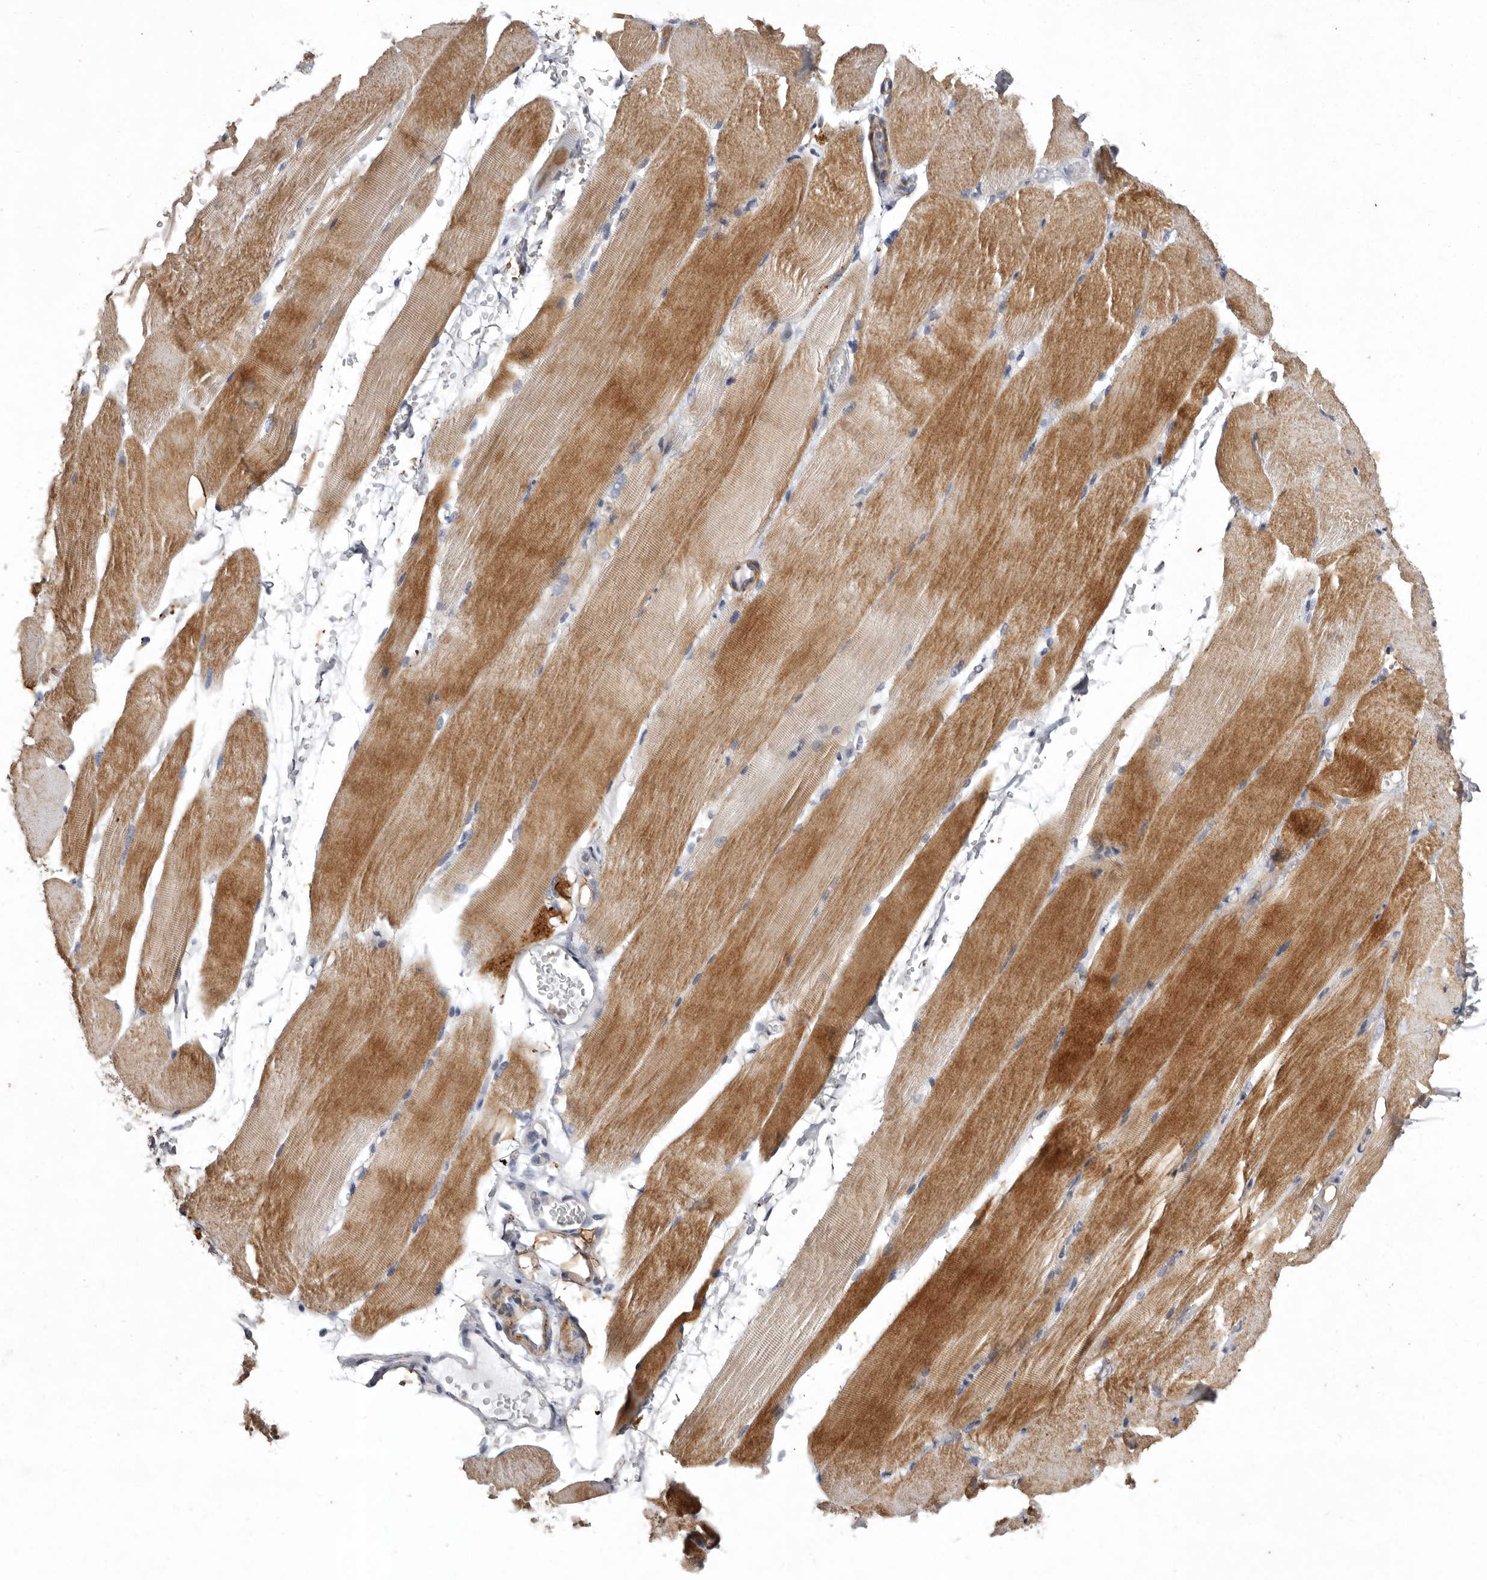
{"staining": {"intensity": "moderate", "quantity": ">75%", "location": "cytoplasmic/membranous"}, "tissue": "skeletal muscle", "cell_type": "Myocytes", "image_type": "normal", "snomed": [{"axis": "morphology", "description": "Normal tissue, NOS"}, {"axis": "topography", "description": "Skeletal muscle"}, {"axis": "topography", "description": "Parathyroid gland"}], "caption": "Skeletal muscle stained with IHC displays moderate cytoplasmic/membranous staining in approximately >75% of myocytes.", "gene": "NKAIN4", "patient": {"sex": "female", "age": 37}}